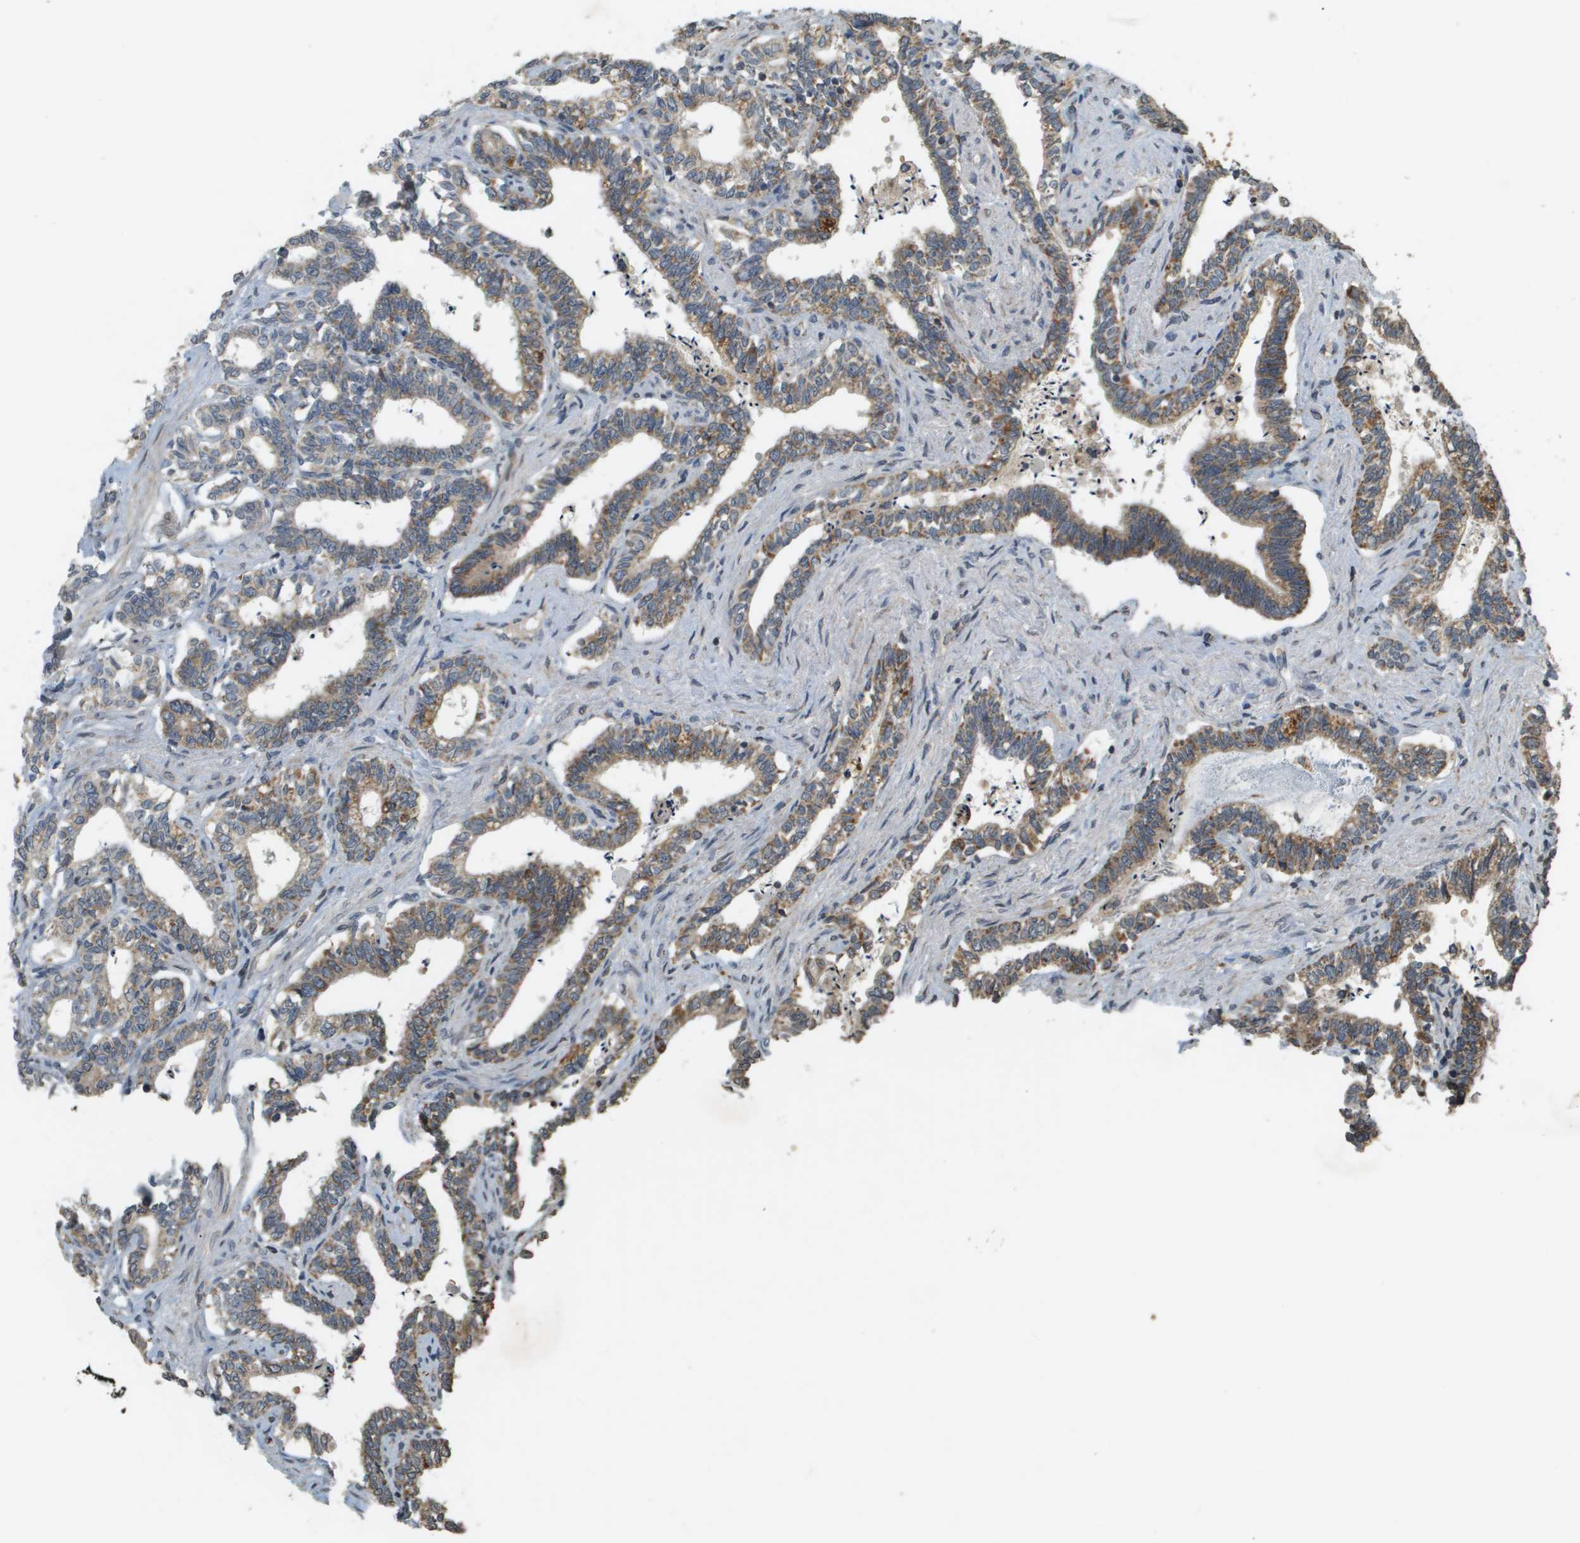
{"staining": {"intensity": "moderate", "quantity": ">75%", "location": "cytoplasmic/membranous"}, "tissue": "seminal vesicle", "cell_type": "Glandular cells", "image_type": "normal", "snomed": [{"axis": "morphology", "description": "Normal tissue, NOS"}, {"axis": "morphology", "description": "Adenocarcinoma, High grade"}, {"axis": "topography", "description": "Prostate"}, {"axis": "topography", "description": "Seminal veicle"}], "caption": "Protein expression analysis of normal seminal vesicle exhibits moderate cytoplasmic/membranous positivity in approximately >75% of glandular cells. The staining was performed using DAB (3,3'-diaminobenzidine) to visualize the protein expression in brown, while the nuclei were stained in blue with hematoxylin (Magnification: 20x).", "gene": "RAB21", "patient": {"sex": "male", "age": 55}}